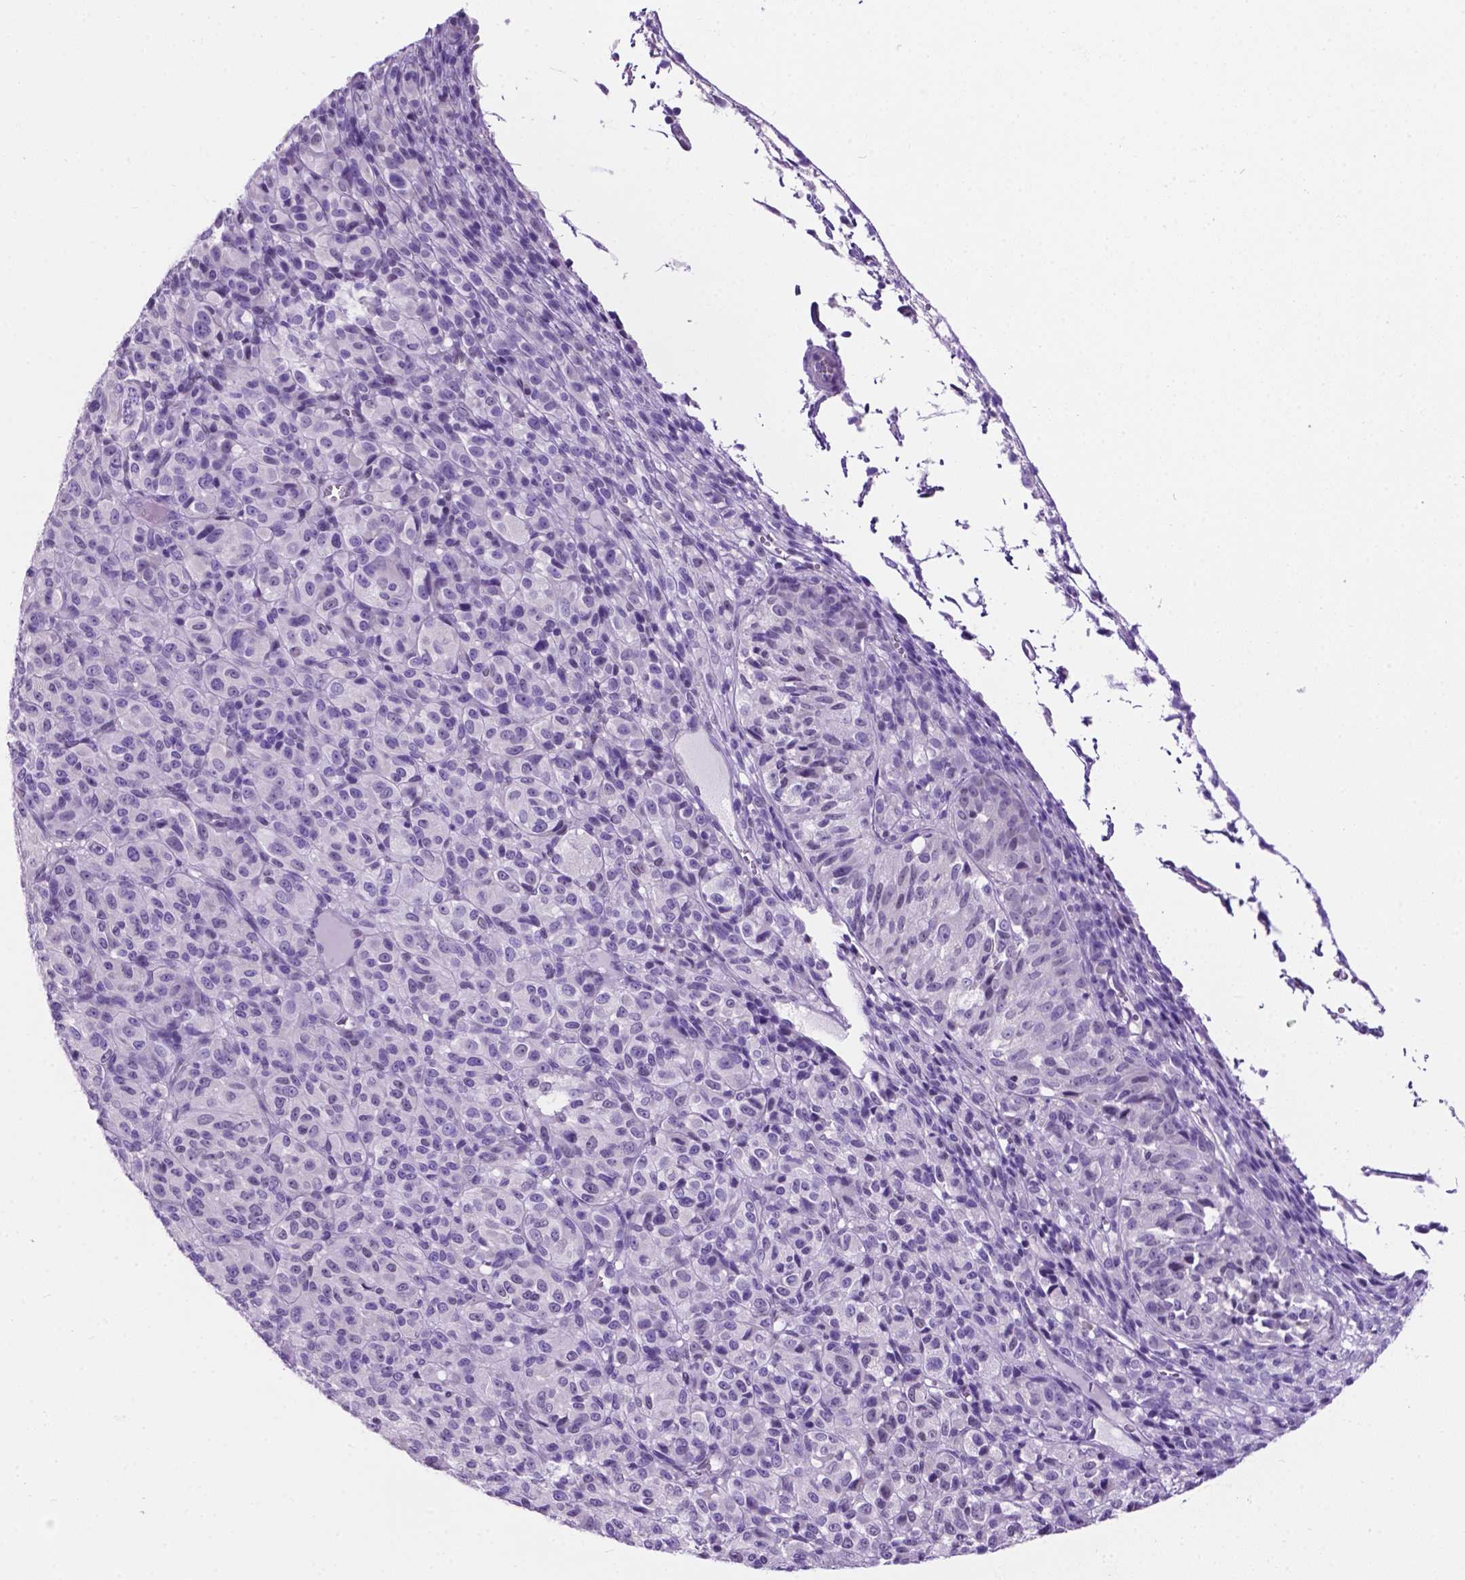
{"staining": {"intensity": "negative", "quantity": "none", "location": "none"}, "tissue": "melanoma", "cell_type": "Tumor cells", "image_type": "cancer", "snomed": [{"axis": "morphology", "description": "Malignant melanoma, Metastatic site"}, {"axis": "topography", "description": "Brain"}], "caption": "The image shows no significant staining in tumor cells of malignant melanoma (metastatic site).", "gene": "TMEM210", "patient": {"sex": "female", "age": 56}}